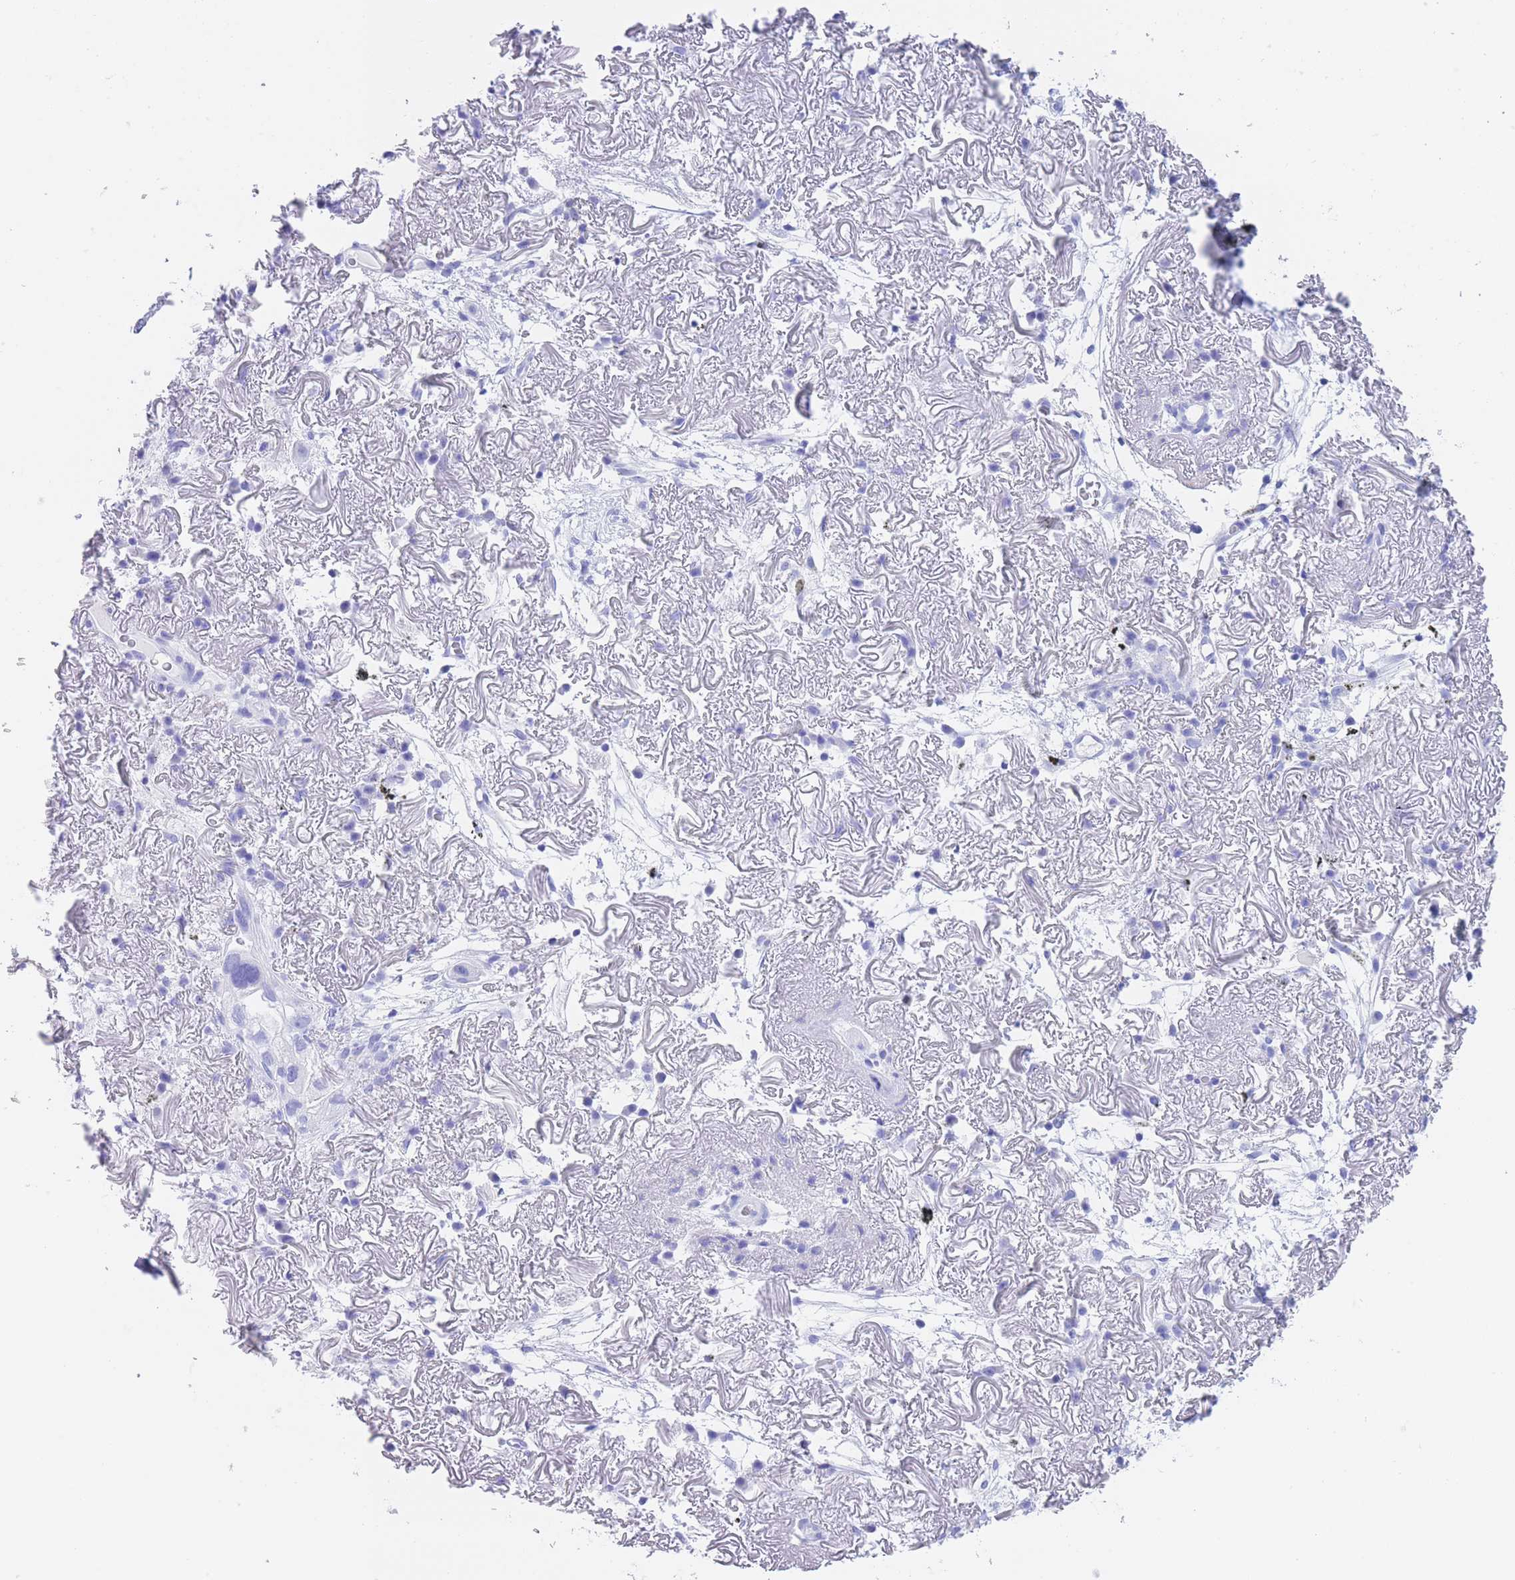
{"staining": {"intensity": "negative", "quantity": "none", "location": "none"}, "tissue": "lung cancer", "cell_type": "Tumor cells", "image_type": "cancer", "snomed": [{"axis": "morphology", "description": "Adenocarcinoma, NOS"}, {"axis": "topography", "description": "Lung"}], "caption": "High power microscopy photomicrograph of an immunohistochemistry micrograph of lung adenocarcinoma, revealing no significant expression in tumor cells.", "gene": "SLCO1B3", "patient": {"sex": "female", "age": 69}}